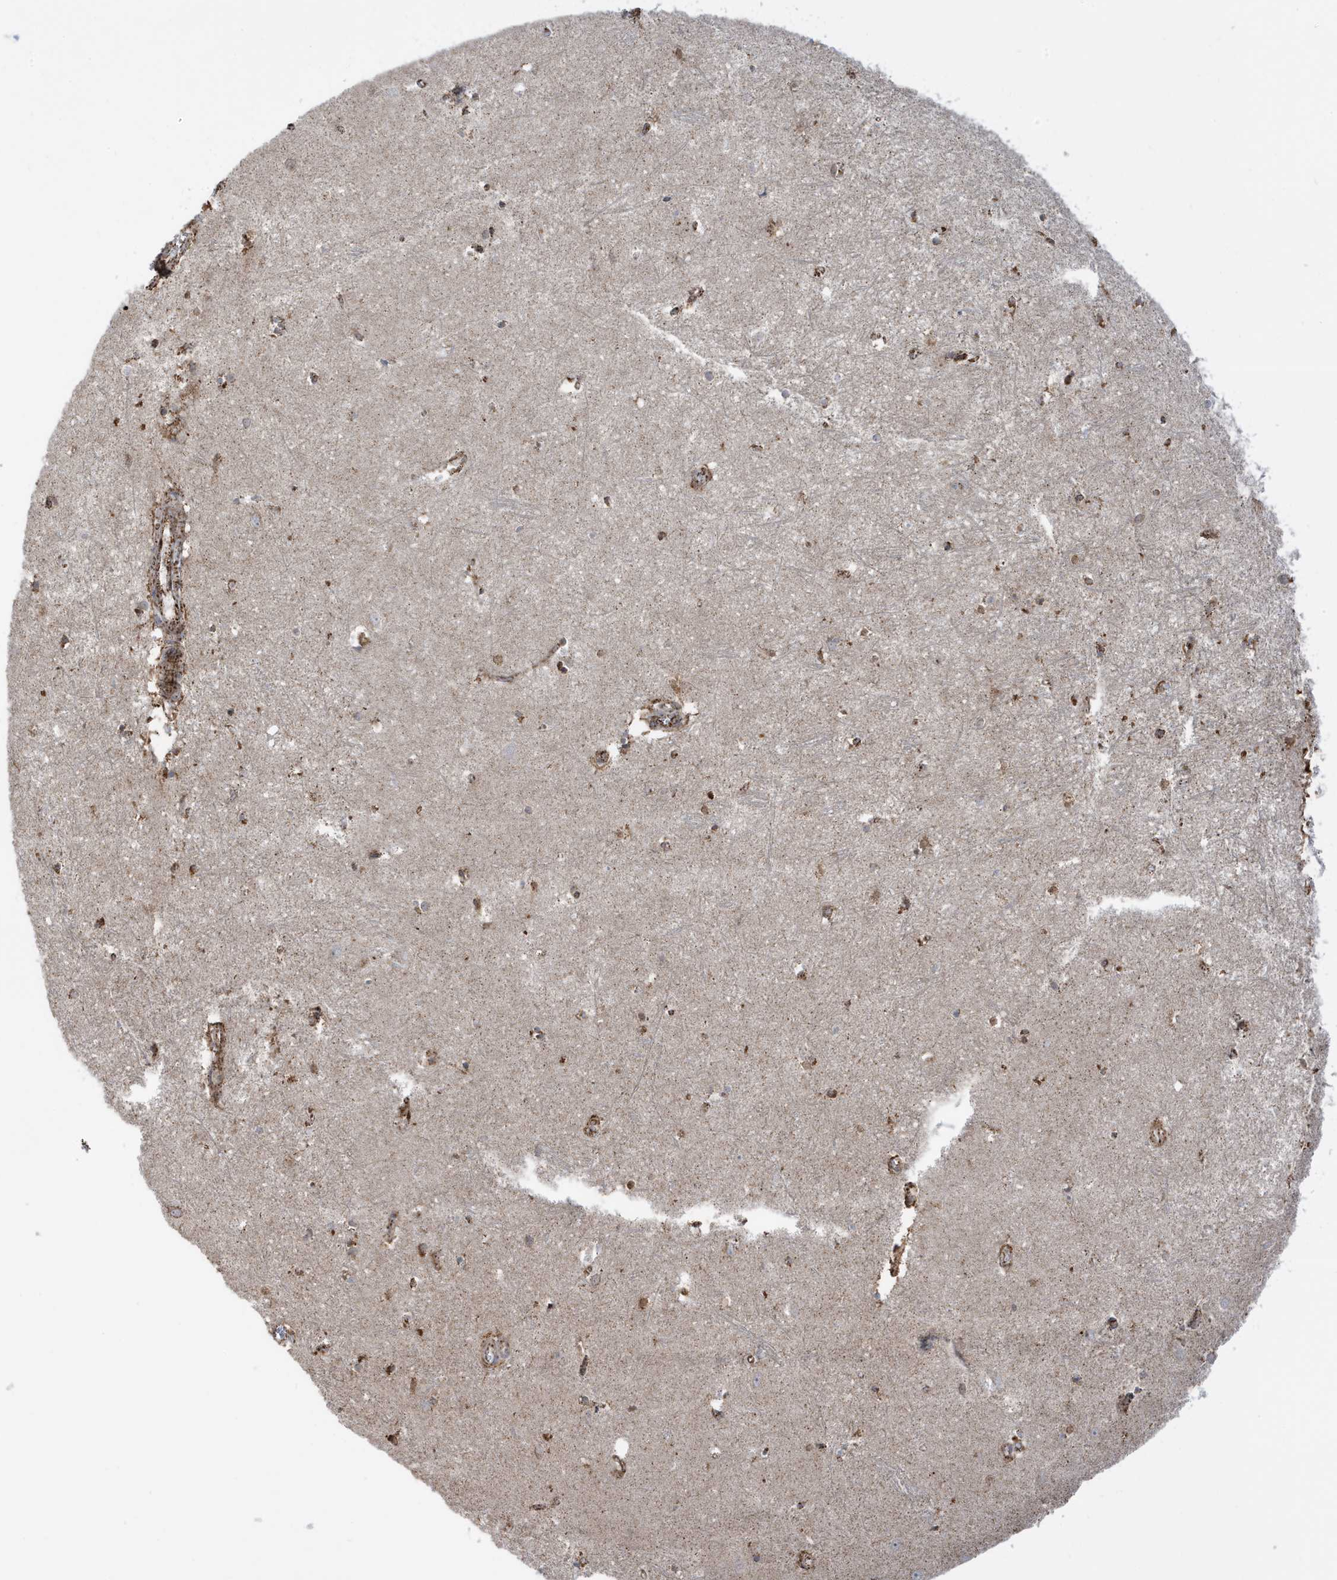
{"staining": {"intensity": "moderate", "quantity": "25%-75%", "location": "cytoplasmic/membranous"}, "tissue": "hippocampus", "cell_type": "Glial cells", "image_type": "normal", "snomed": [{"axis": "morphology", "description": "Normal tissue, NOS"}, {"axis": "topography", "description": "Hippocampus"}], "caption": "Immunohistochemical staining of benign human hippocampus displays moderate cytoplasmic/membranous protein expression in about 25%-75% of glial cells. The protein is stained brown, and the nuclei are stained in blue (DAB (3,3'-diaminobenzidine) IHC with brightfield microscopy, high magnification).", "gene": "IFT57", "patient": {"sex": "female", "age": 64}}